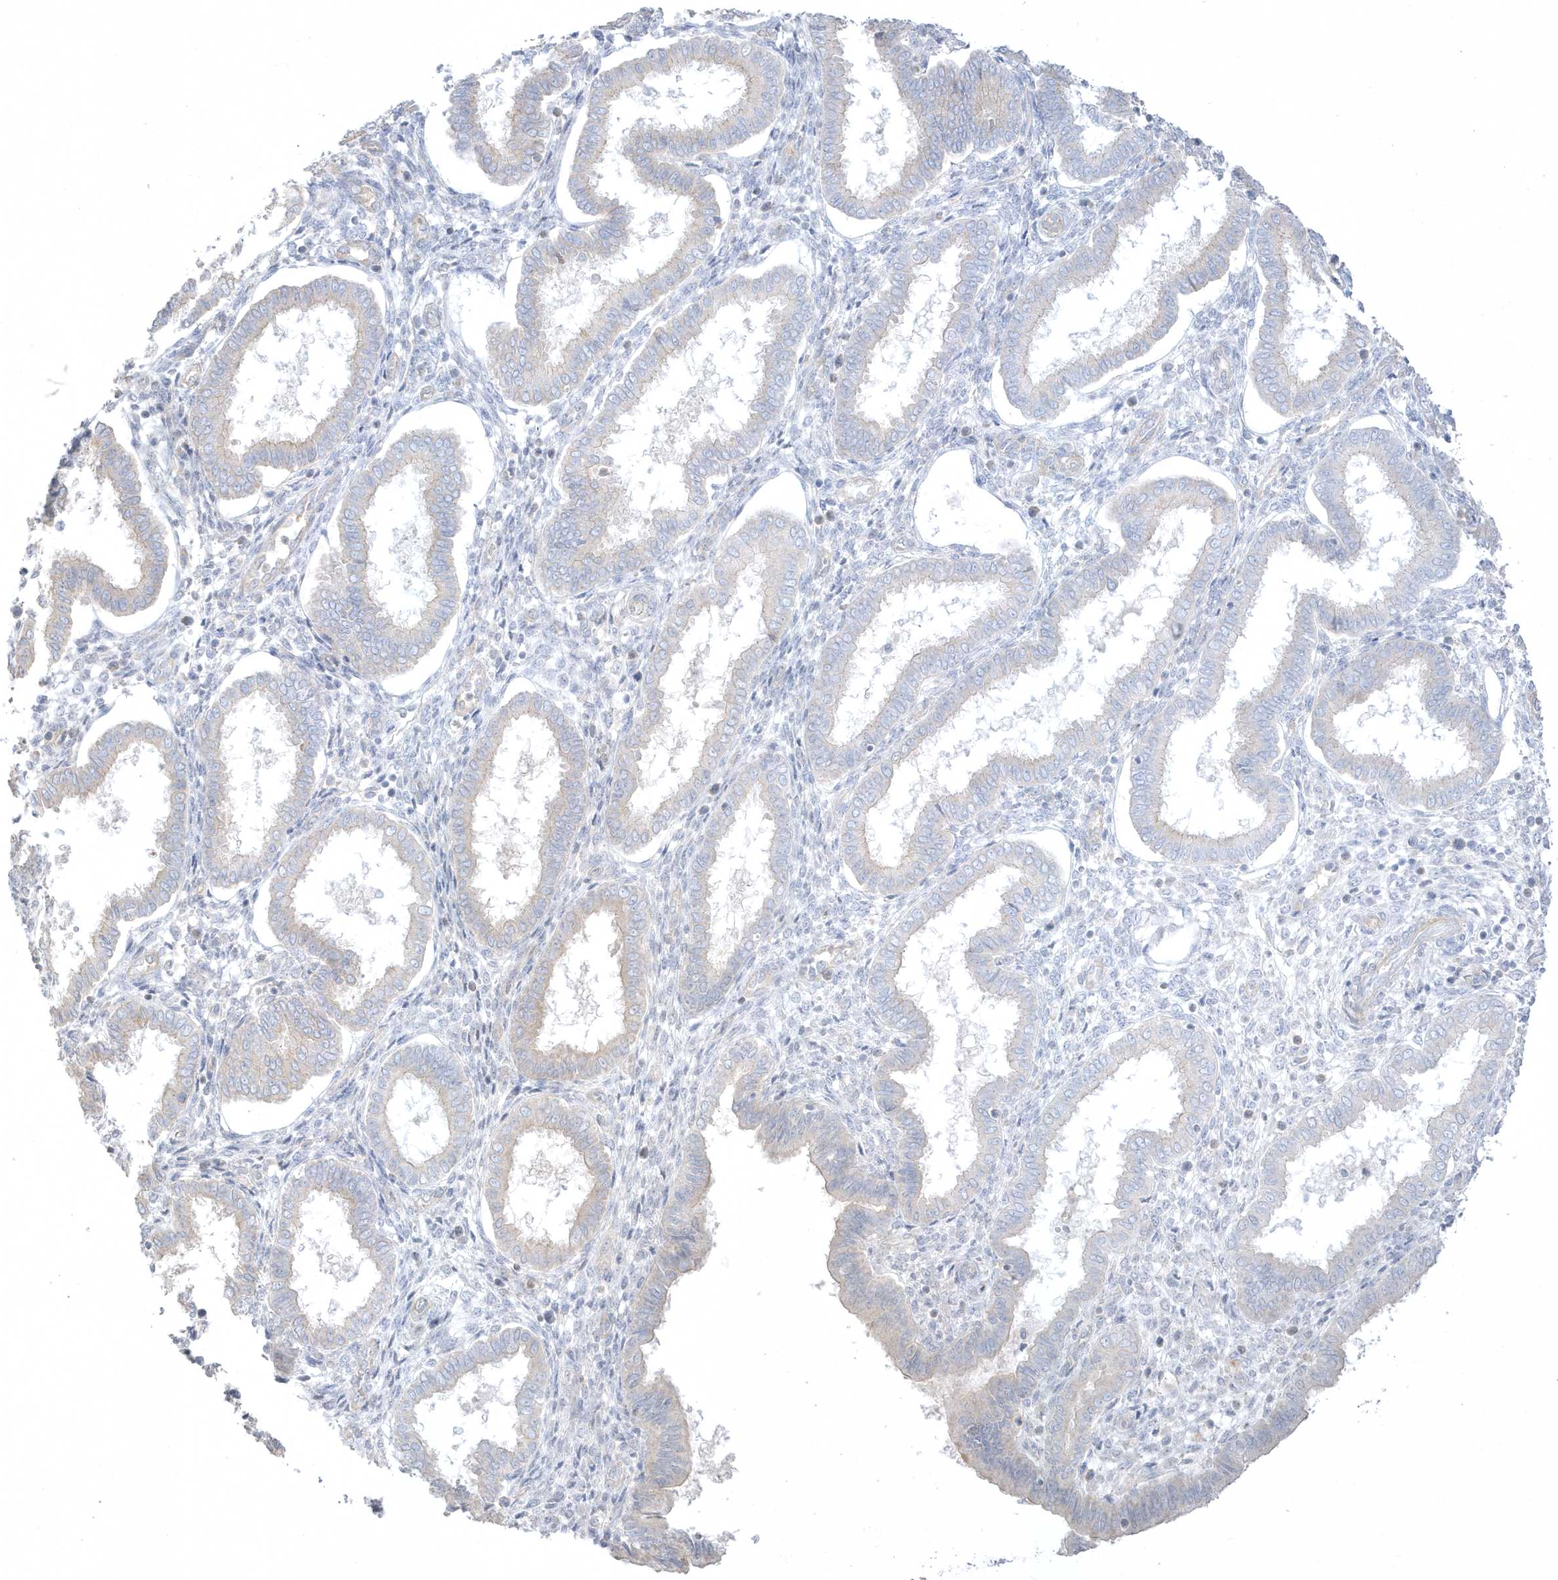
{"staining": {"intensity": "negative", "quantity": "none", "location": "none"}, "tissue": "endometrium", "cell_type": "Cells in endometrial stroma", "image_type": "normal", "snomed": [{"axis": "morphology", "description": "Normal tissue, NOS"}, {"axis": "topography", "description": "Endometrium"}], "caption": "This is an IHC image of benign endometrium. There is no expression in cells in endometrial stroma.", "gene": "ARHGEF9", "patient": {"sex": "female", "age": 24}}